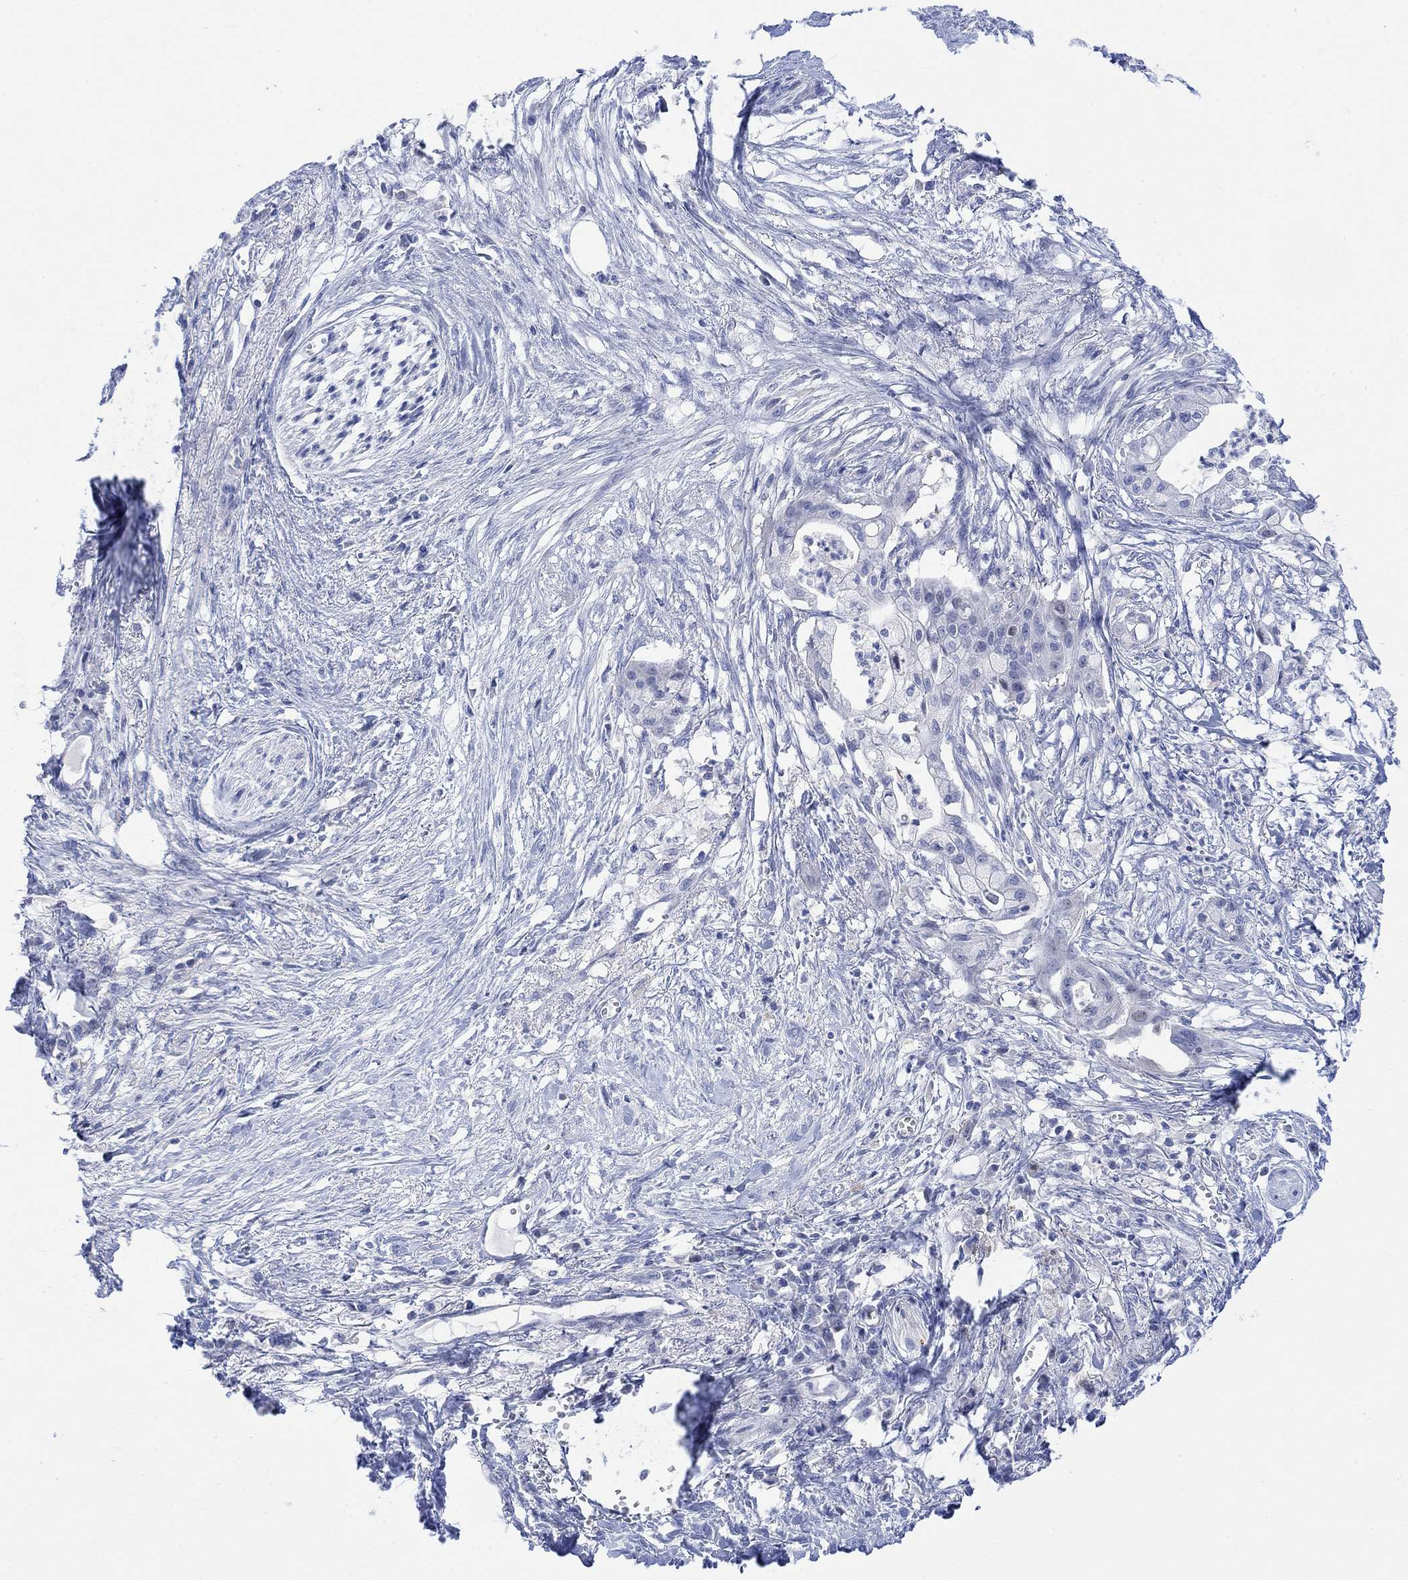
{"staining": {"intensity": "negative", "quantity": "none", "location": "none"}, "tissue": "pancreatic cancer", "cell_type": "Tumor cells", "image_type": "cancer", "snomed": [{"axis": "morphology", "description": "Normal tissue, NOS"}, {"axis": "morphology", "description": "Adenocarcinoma, NOS"}, {"axis": "topography", "description": "Pancreas"}], "caption": "Immunohistochemistry (IHC) image of neoplastic tissue: human pancreatic cancer stained with DAB shows no significant protein staining in tumor cells. (DAB IHC visualized using brightfield microscopy, high magnification).", "gene": "ARSK", "patient": {"sex": "female", "age": 58}}